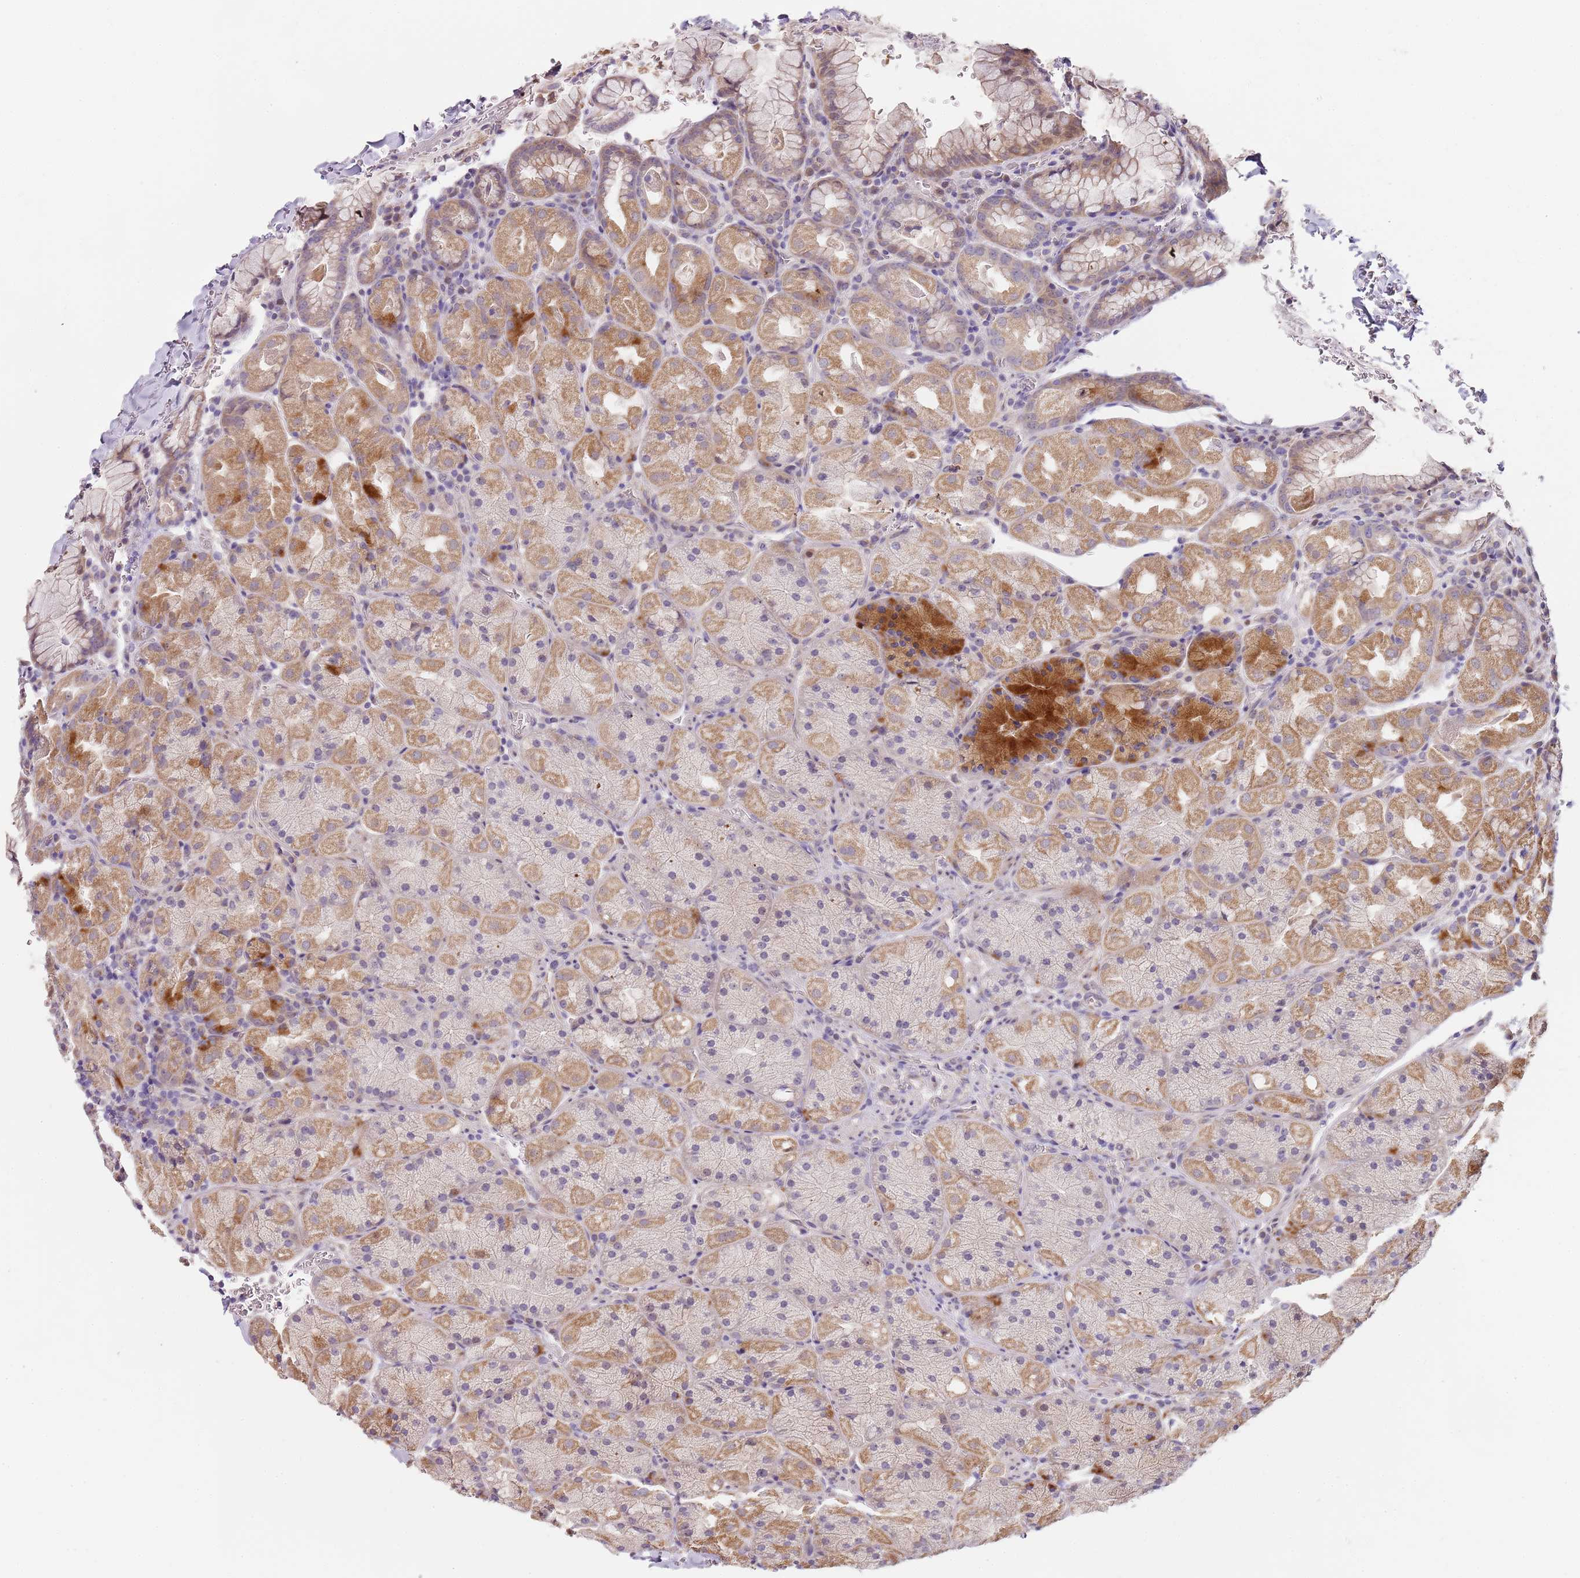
{"staining": {"intensity": "moderate", "quantity": "25%-75%", "location": "cytoplasmic/membranous"}, "tissue": "stomach", "cell_type": "Glandular cells", "image_type": "normal", "snomed": [{"axis": "morphology", "description": "Normal tissue, NOS"}, {"axis": "topography", "description": "Stomach, upper"}, {"axis": "topography", "description": "Stomach, lower"}], "caption": "Immunohistochemical staining of unremarkable human stomach shows medium levels of moderate cytoplasmic/membranous expression in approximately 25%-75% of glandular cells. (IHC, brightfield microscopy, high magnification).", "gene": "TBC1D9", "patient": {"sex": "male", "age": 80}}